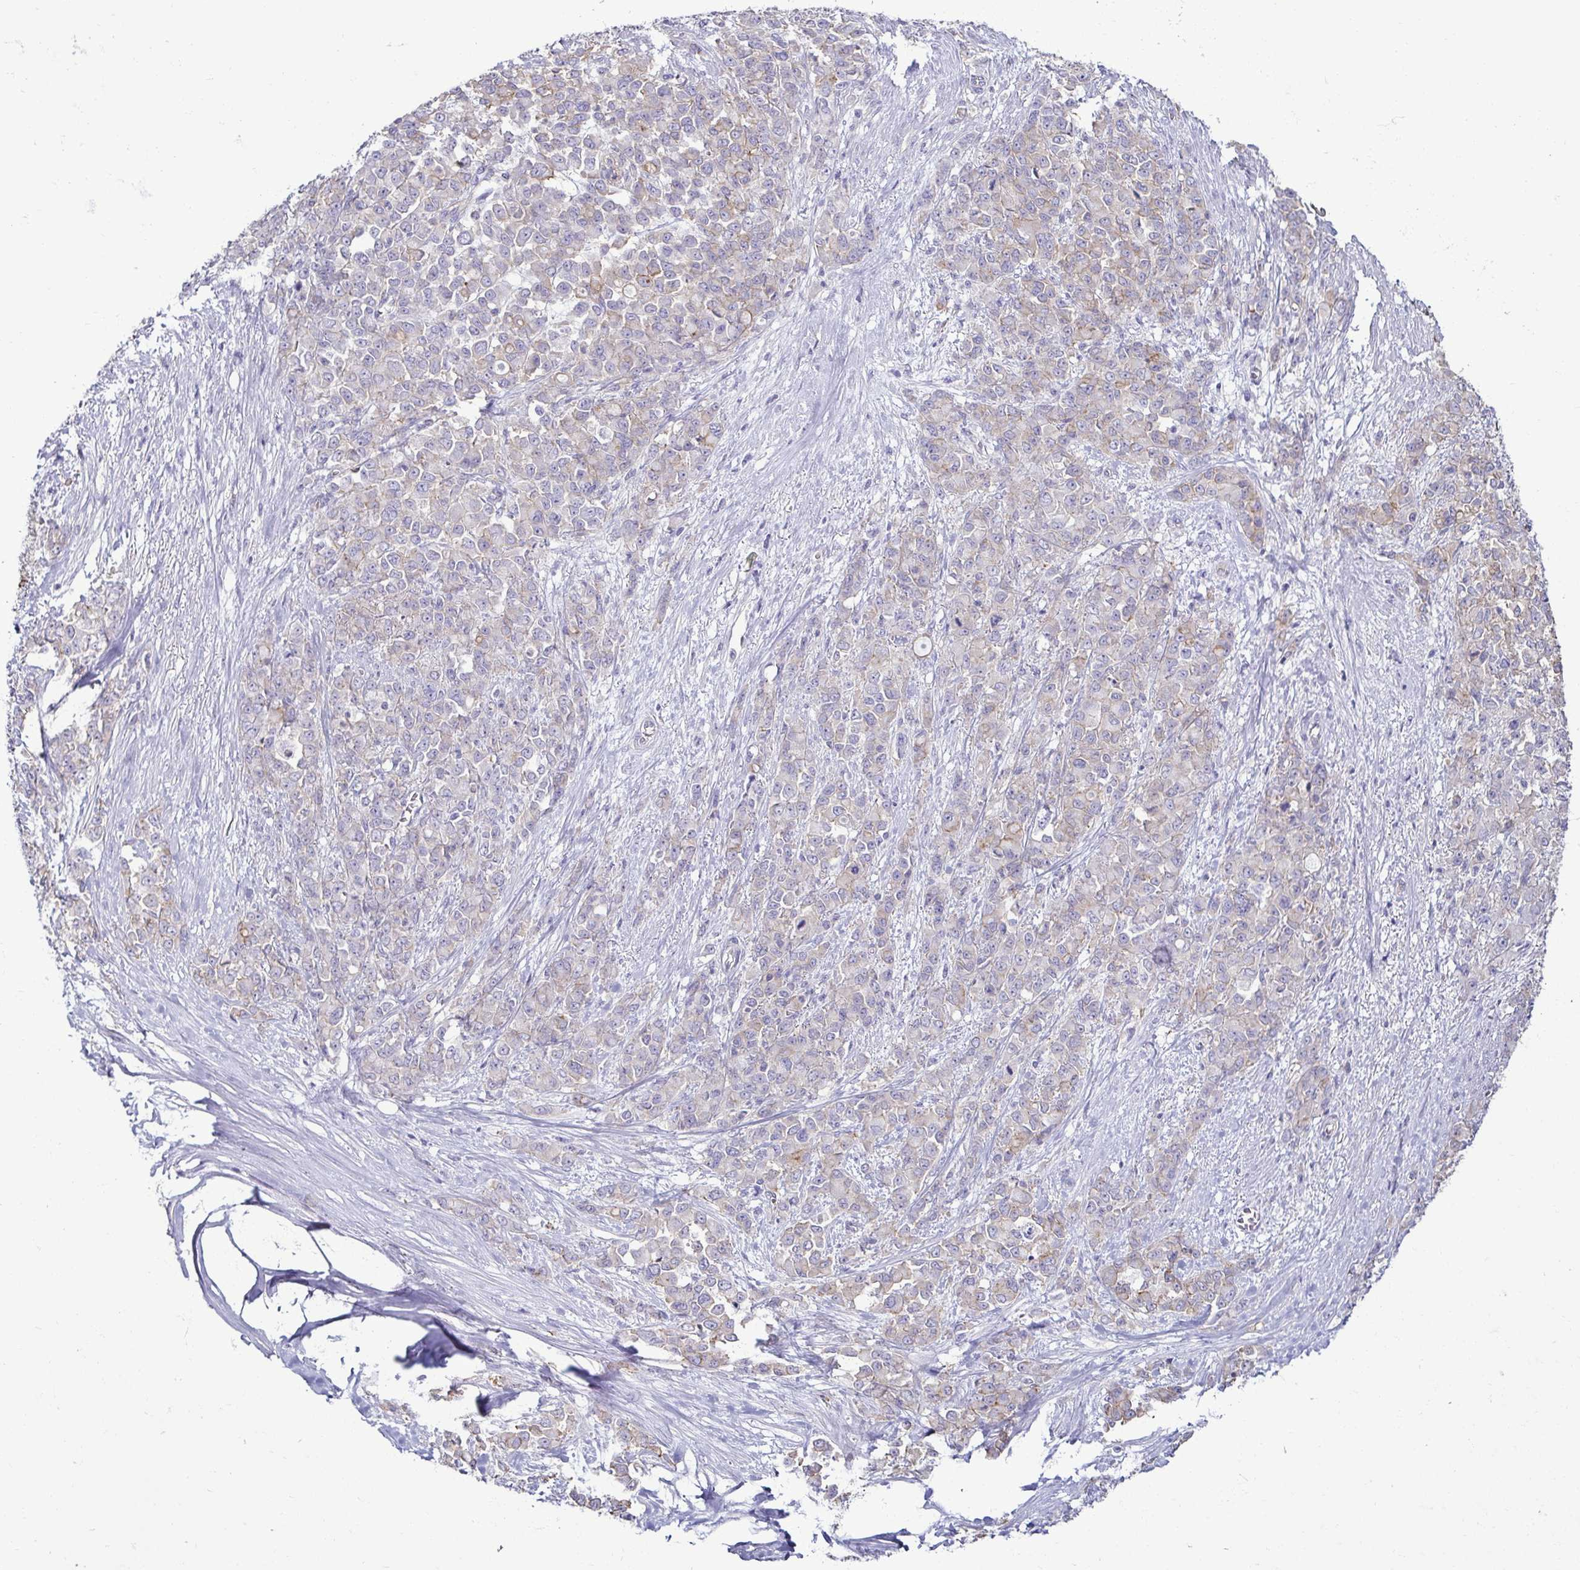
{"staining": {"intensity": "weak", "quantity": "<25%", "location": "cytoplasmic/membranous"}, "tissue": "stomach cancer", "cell_type": "Tumor cells", "image_type": "cancer", "snomed": [{"axis": "morphology", "description": "Adenocarcinoma, NOS"}, {"axis": "topography", "description": "Stomach"}], "caption": "Tumor cells show no significant expression in stomach cancer. (Brightfield microscopy of DAB immunohistochemistry (IHC) at high magnification).", "gene": "CASP14", "patient": {"sex": "female", "age": 76}}